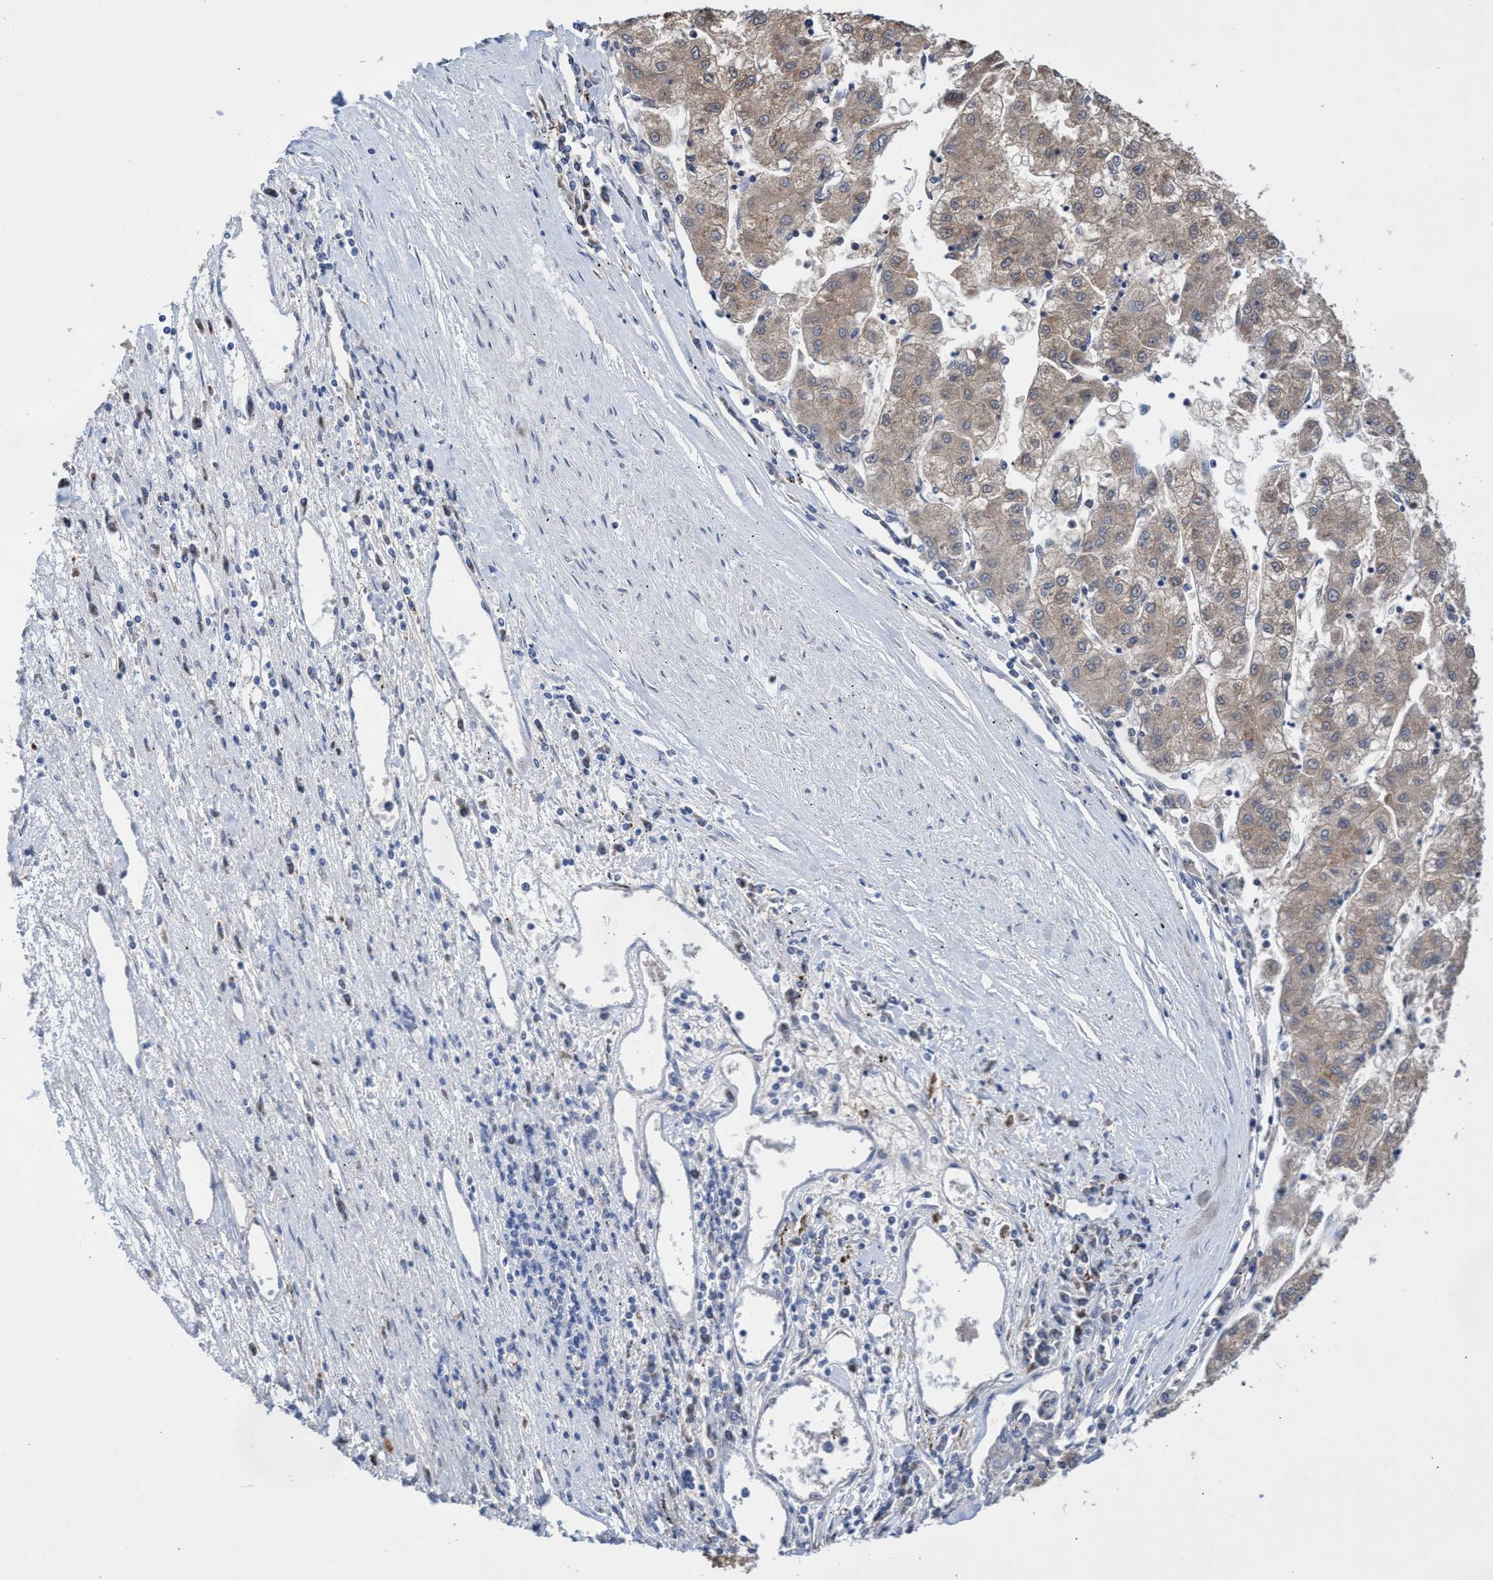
{"staining": {"intensity": "weak", "quantity": ">75%", "location": "cytoplasmic/membranous"}, "tissue": "liver cancer", "cell_type": "Tumor cells", "image_type": "cancer", "snomed": [{"axis": "morphology", "description": "Carcinoma, Hepatocellular, NOS"}, {"axis": "topography", "description": "Liver"}], "caption": "A photomicrograph showing weak cytoplasmic/membranous staining in about >75% of tumor cells in hepatocellular carcinoma (liver), as visualized by brown immunohistochemical staining.", "gene": "SVEP1", "patient": {"sex": "male", "age": 72}}